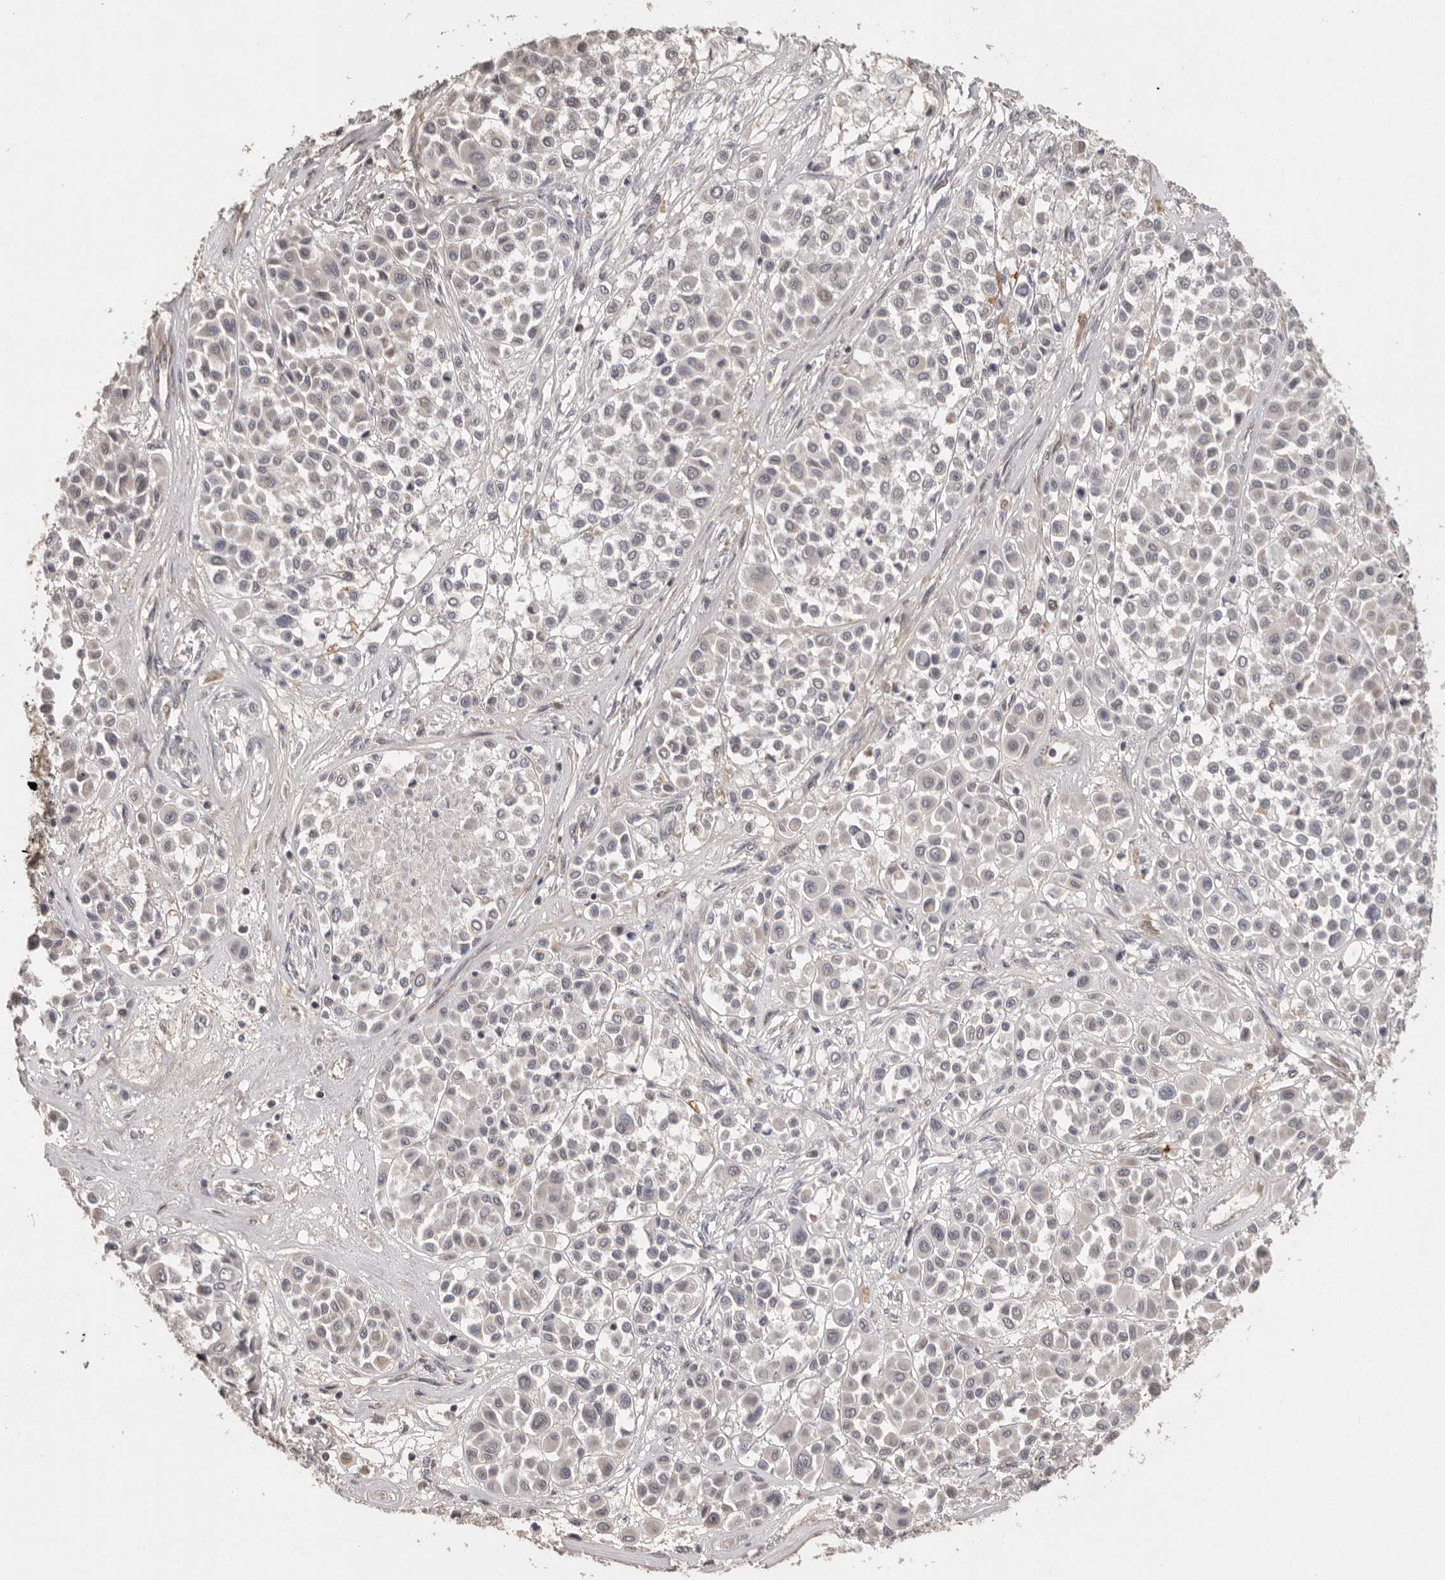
{"staining": {"intensity": "negative", "quantity": "none", "location": "none"}, "tissue": "melanoma", "cell_type": "Tumor cells", "image_type": "cancer", "snomed": [{"axis": "morphology", "description": "Malignant melanoma, Metastatic site"}, {"axis": "topography", "description": "Soft tissue"}], "caption": "An immunohistochemistry photomicrograph of melanoma is shown. There is no staining in tumor cells of melanoma. The staining is performed using DAB (3,3'-diaminobenzidine) brown chromogen with nuclei counter-stained in using hematoxylin.", "gene": "BAIAP2", "patient": {"sex": "male", "age": 41}}